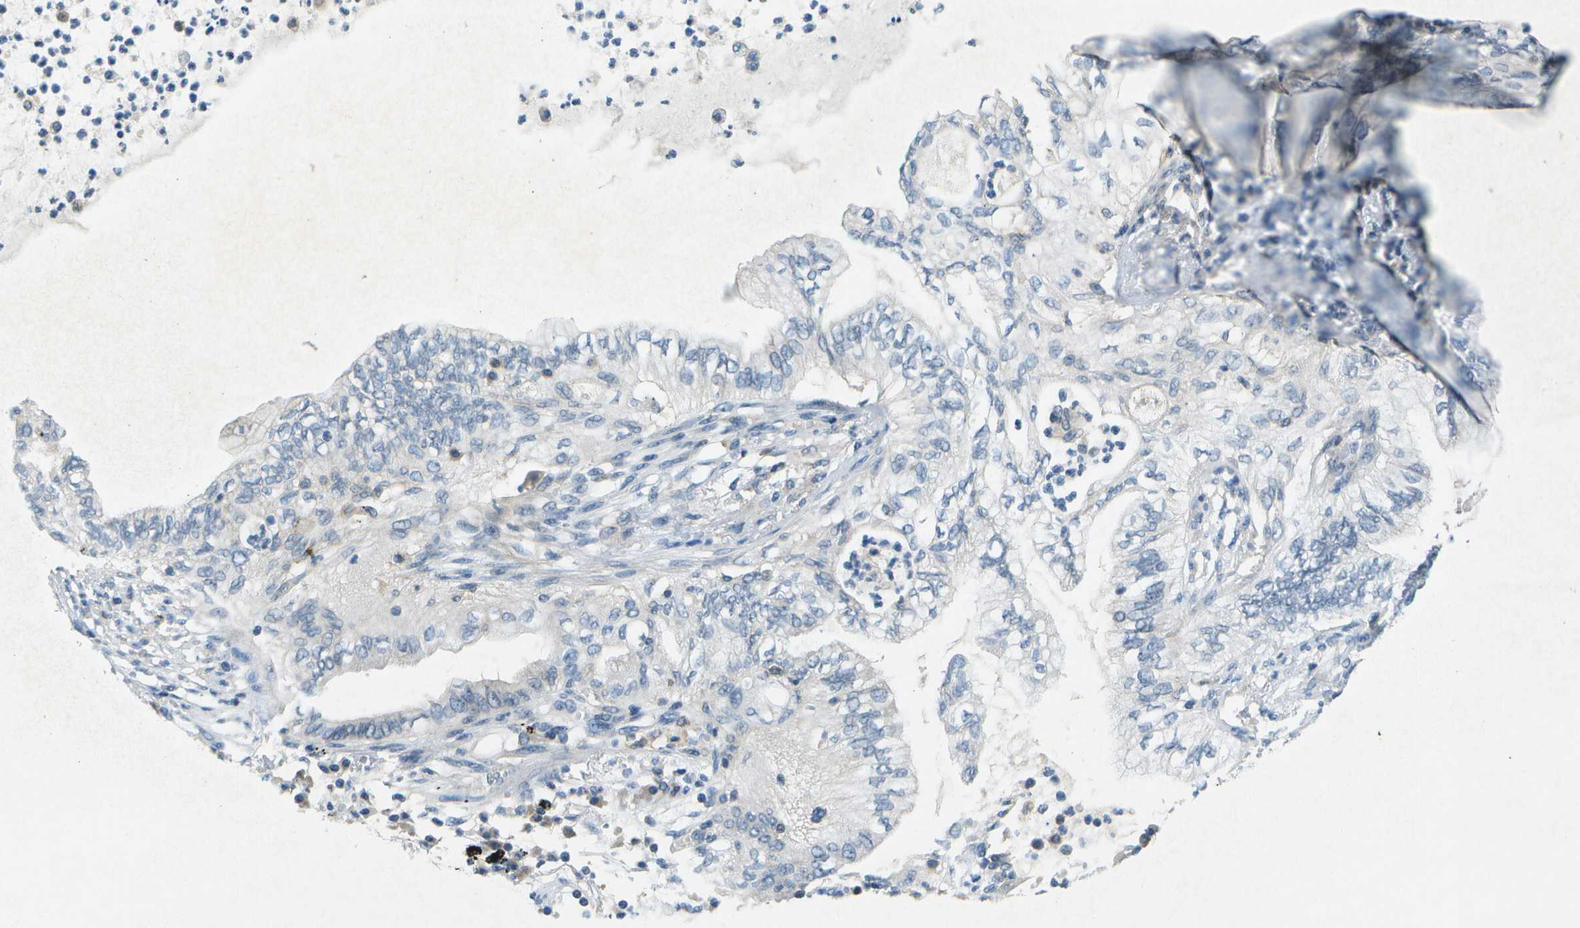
{"staining": {"intensity": "negative", "quantity": "none", "location": "none"}, "tissue": "lung cancer", "cell_type": "Tumor cells", "image_type": "cancer", "snomed": [{"axis": "morphology", "description": "Normal tissue, NOS"}, {"axis": "morphology", "description": "Adenocarcinoma, NOS"}, {"axis": "topography", "description": "Bronchus"}, {"axis": "topography", "description": "Lung"}], "caption": "High power microscopy image of an immunohistochemistry (IHC) photomicrograph of lung adenocarcinoma, revealing no significant staining in tumor cells. Brightfield microscopy of immunohistochemistry stained with DAB (brown) and hematoxylin (blue), captured at high magnification.", "gene": "CDH23", "patient": {"sex": "female", "age": 70}}